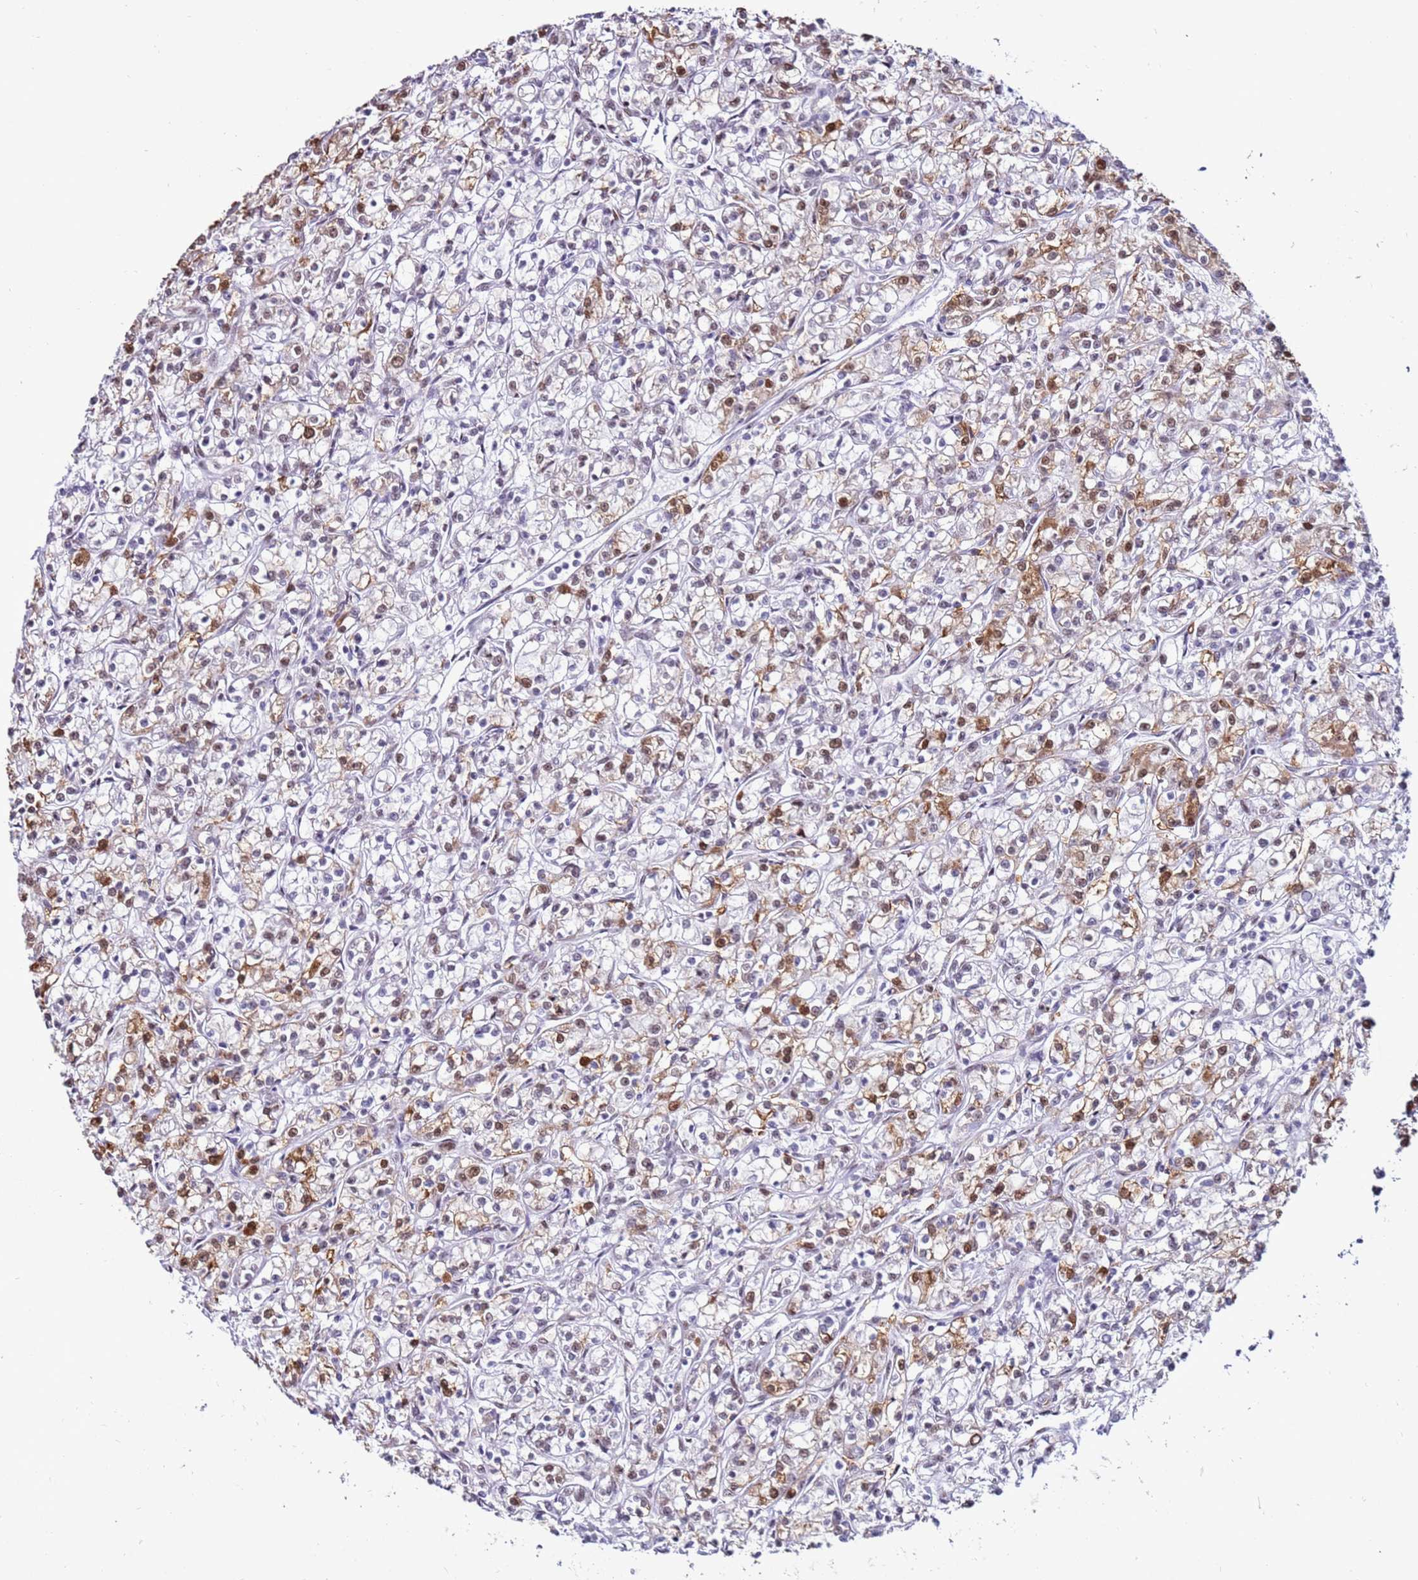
{"staining": {"intensity": "moderate", "quantity": "25%-75%", "location": "cytoplasmic/membranous,nuclear"}, "tissue": "renal cancer", "cell_type": "Tumor cells", "image_type": "cancer", "snomed": [{"axis": "morphology", "description": "Adenocarcinoma, NOS"}, {"axis": "topography", "description": "Kidney"}], "caption": "Immunohistochemistry (IHC) of renal cancer (adenocarcinoma) demonstrates medium levels of moderate cytoplasmic/membranous and nuclear staining in approximately 25%-75% of tumor cells.", "gene": "KPNA4", "patient": {"sex": "female", "age": 59}}